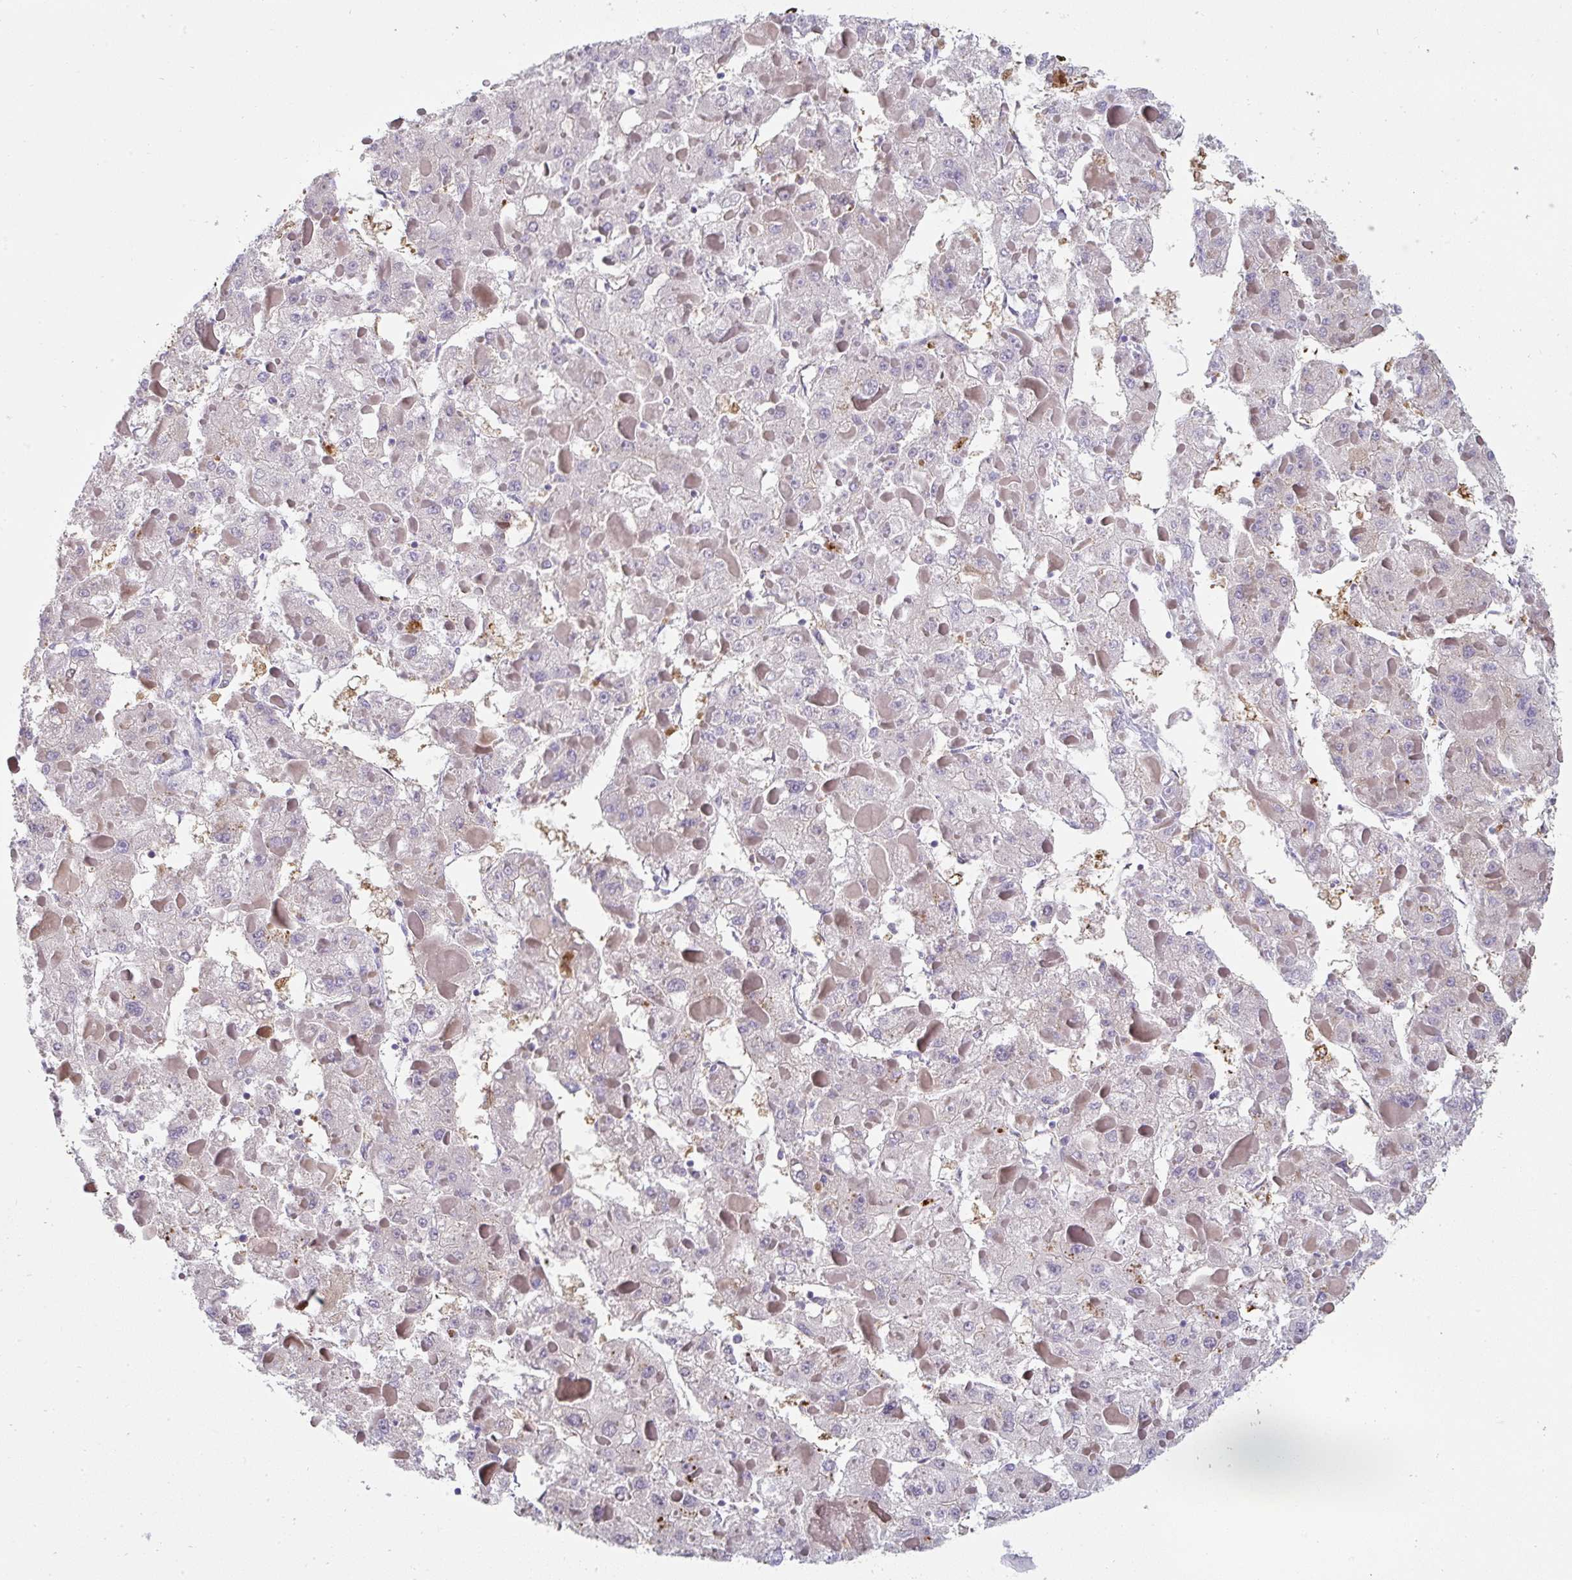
{"staining": {"intensity": "negative", "quantity": "none", "location": "none"}, "tissue": "liver cancer", "cell_type": "Tumor cells", "image_type": "cancer", "snomed": [{"axis": "morphology", "description": "Carcinoma, Hepatocellular, NOS"}, {"axis": "topography", "description": "Liver"}], "caption": "Human liver cancer (hepatocellular carcinoma) stained for a protein using immunohistochemistry exhibits no positivity in tumor cells.", "gene": "ST13", "patient": {"sex": "female", "age": 73}}